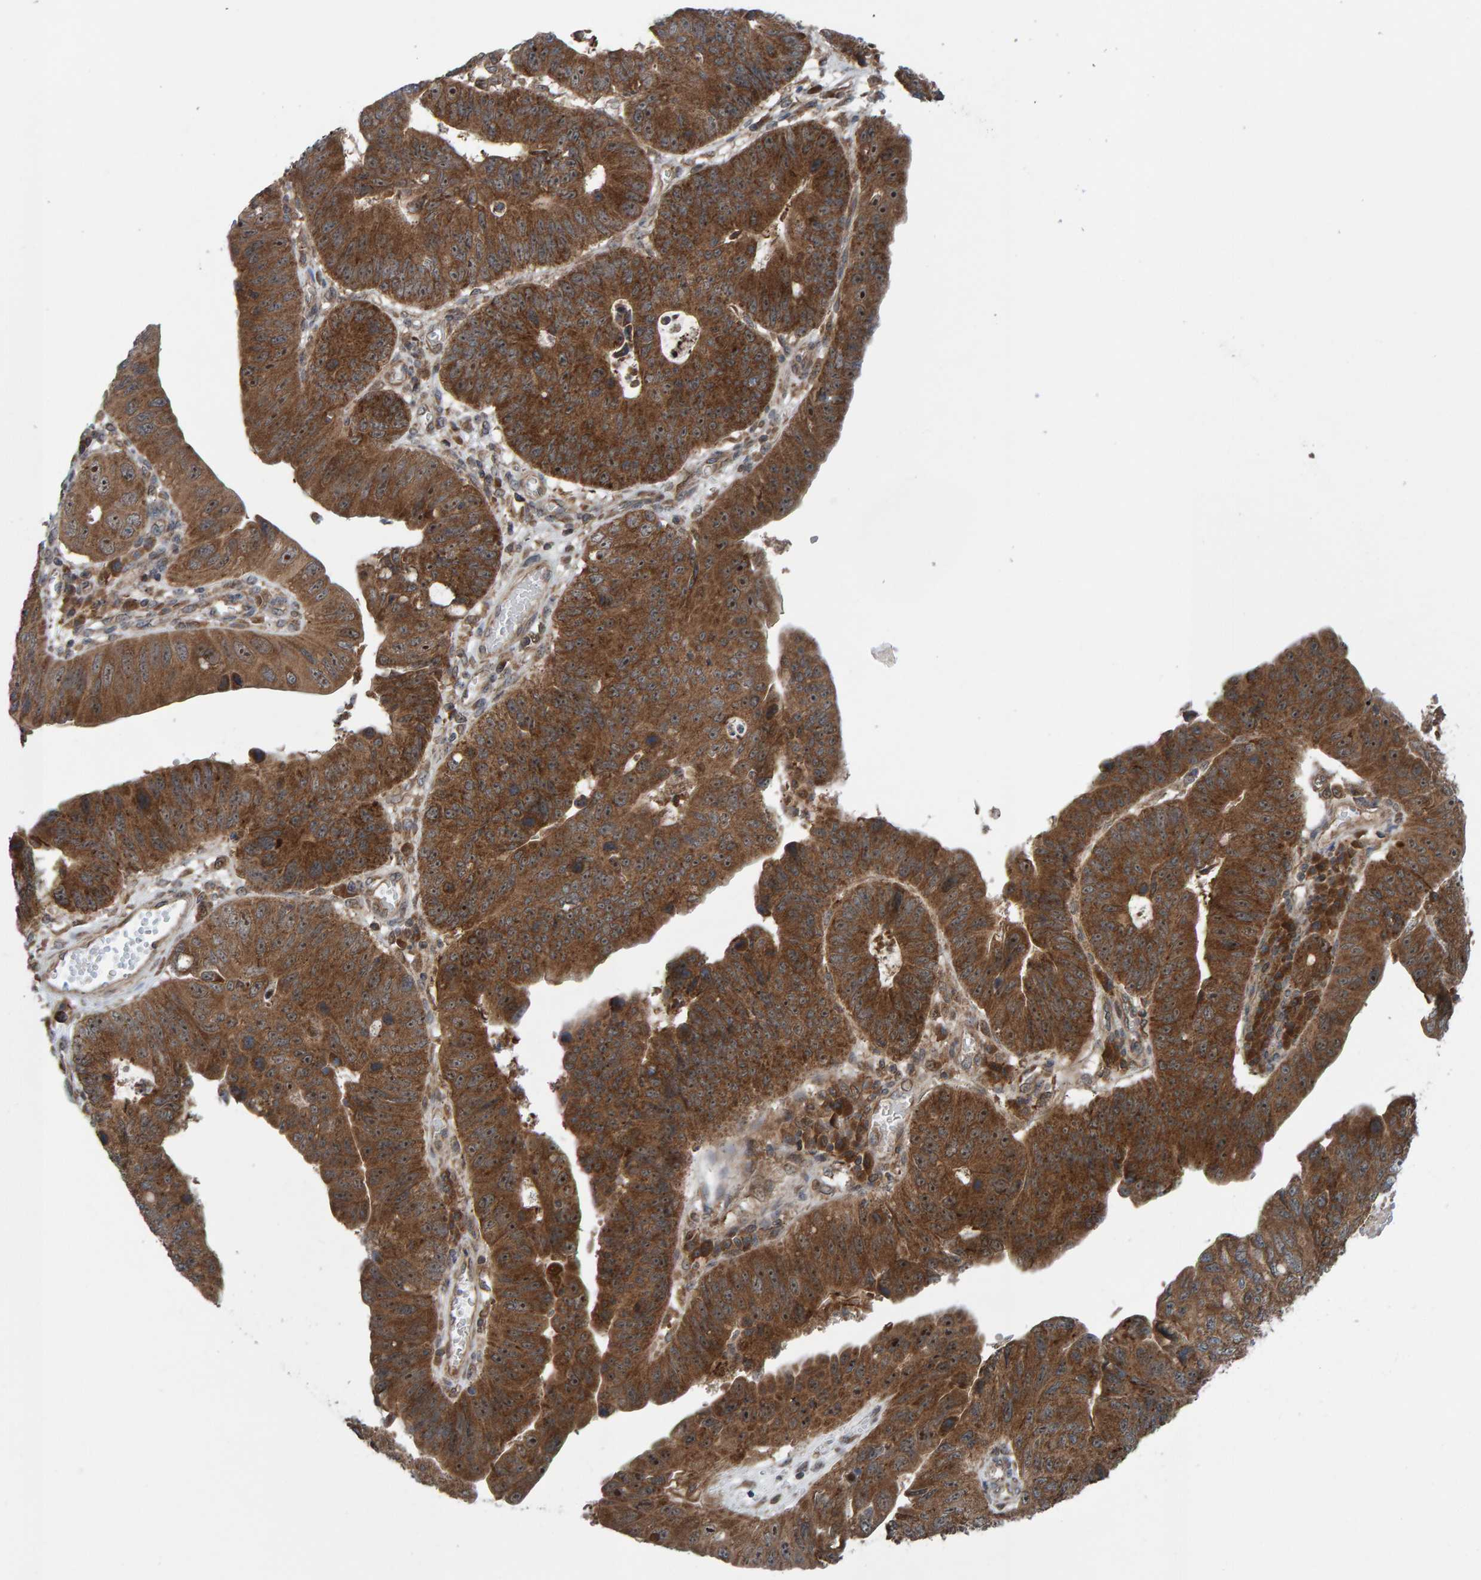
{"staining": {"intensity": "strong", "quantity": ">75%", "location": "cytoplasmic/membranous"}, "tissue": "stomach cancer", "cell_type": "Tumor cells", "image_type": "cancer", "snomed": [{"axis": "morphology", "description": "Adenocarcinoma, NOS"}, {"axis": "topography", "description": "Stomach"}], "caption": "Human stomach cancer stained with a brown dye displays strong cytoplasmic/membranous positive positivity in about >75% of tumor cells.", "gene": "CUEDC1", "patient": {"sex": "male", "age": 59}}